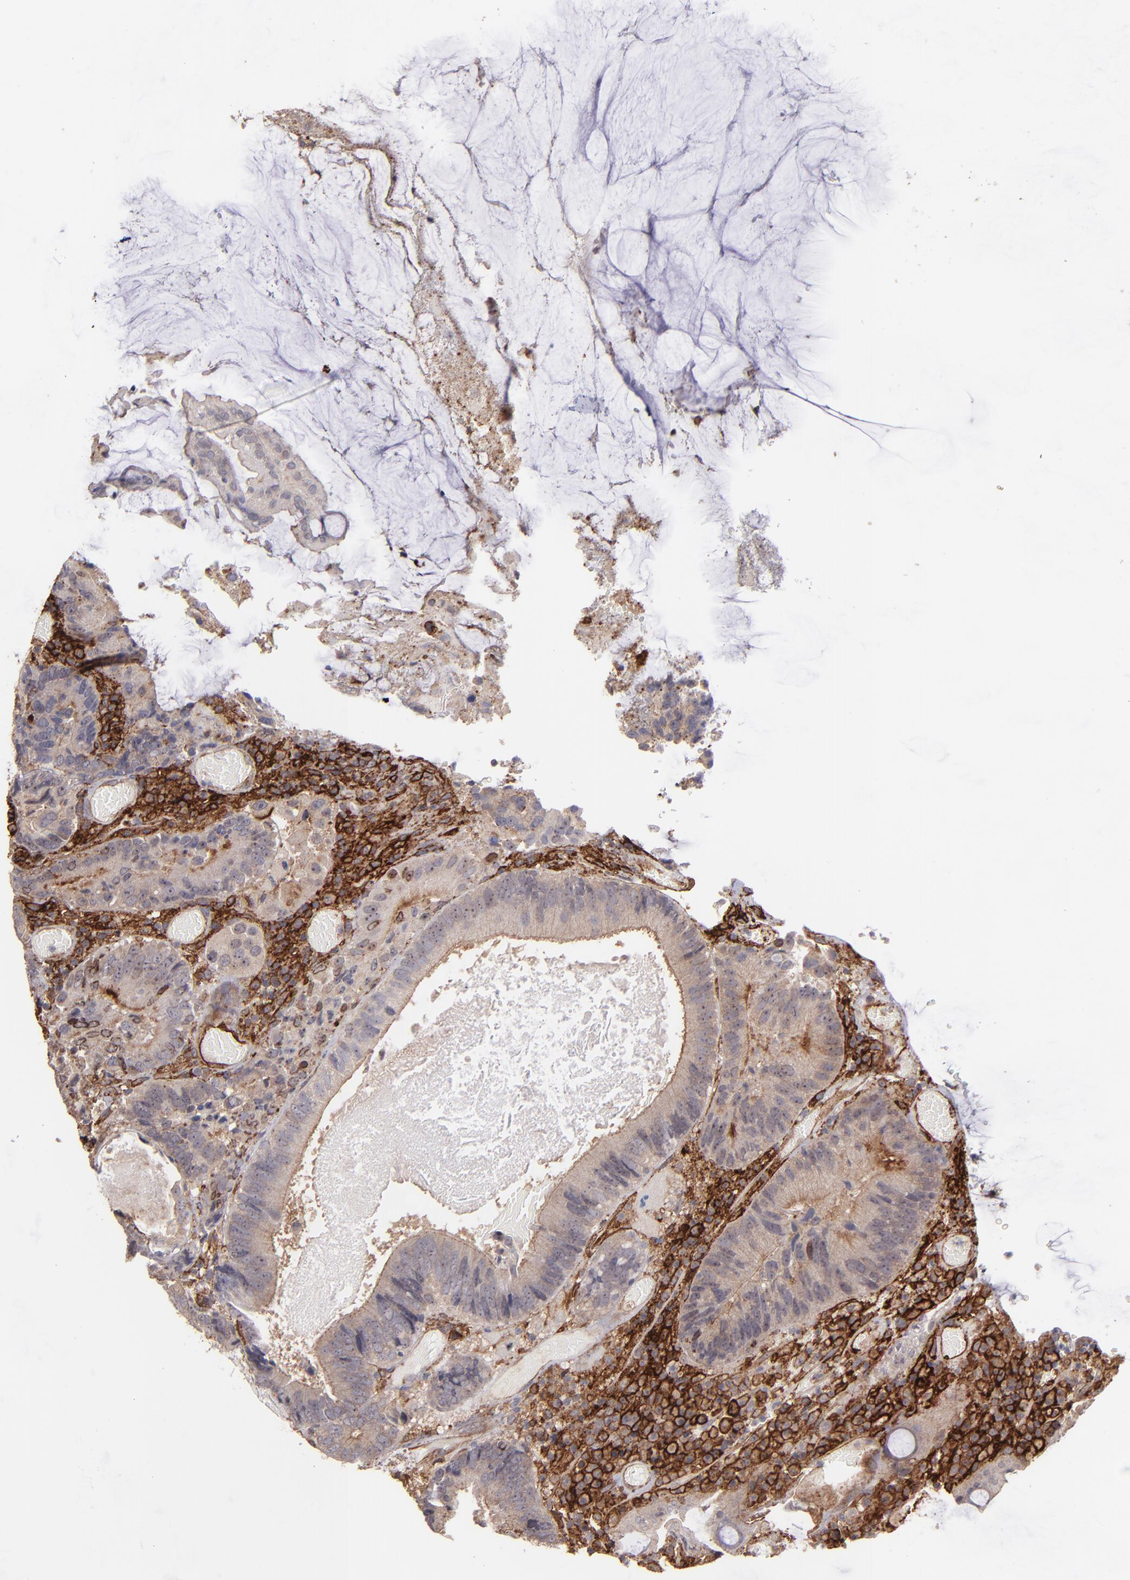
{"staining": {"intensity": "weak", "quantity": "25%-75%", "location": "cytoplasmic/membranous"}, "tissue": "colorectal cancer", "cell_type": "Tumor cells", "image_type": "cancer", "snomed": [{"axis": "morphology", "description": "Normal tissue, NOS"}, {"axis": "morphology", "description": "Adenocarcinoma, NOS"}, {"axis": "topography", "description": "Colon"}], "caption": "Colorectal cancer (adenocarcinoma) stained with a protein marker exhibits weak staining in tumor cells.", "gene": "ICAM1", "patient": {"sex": "female", "age": 78}}